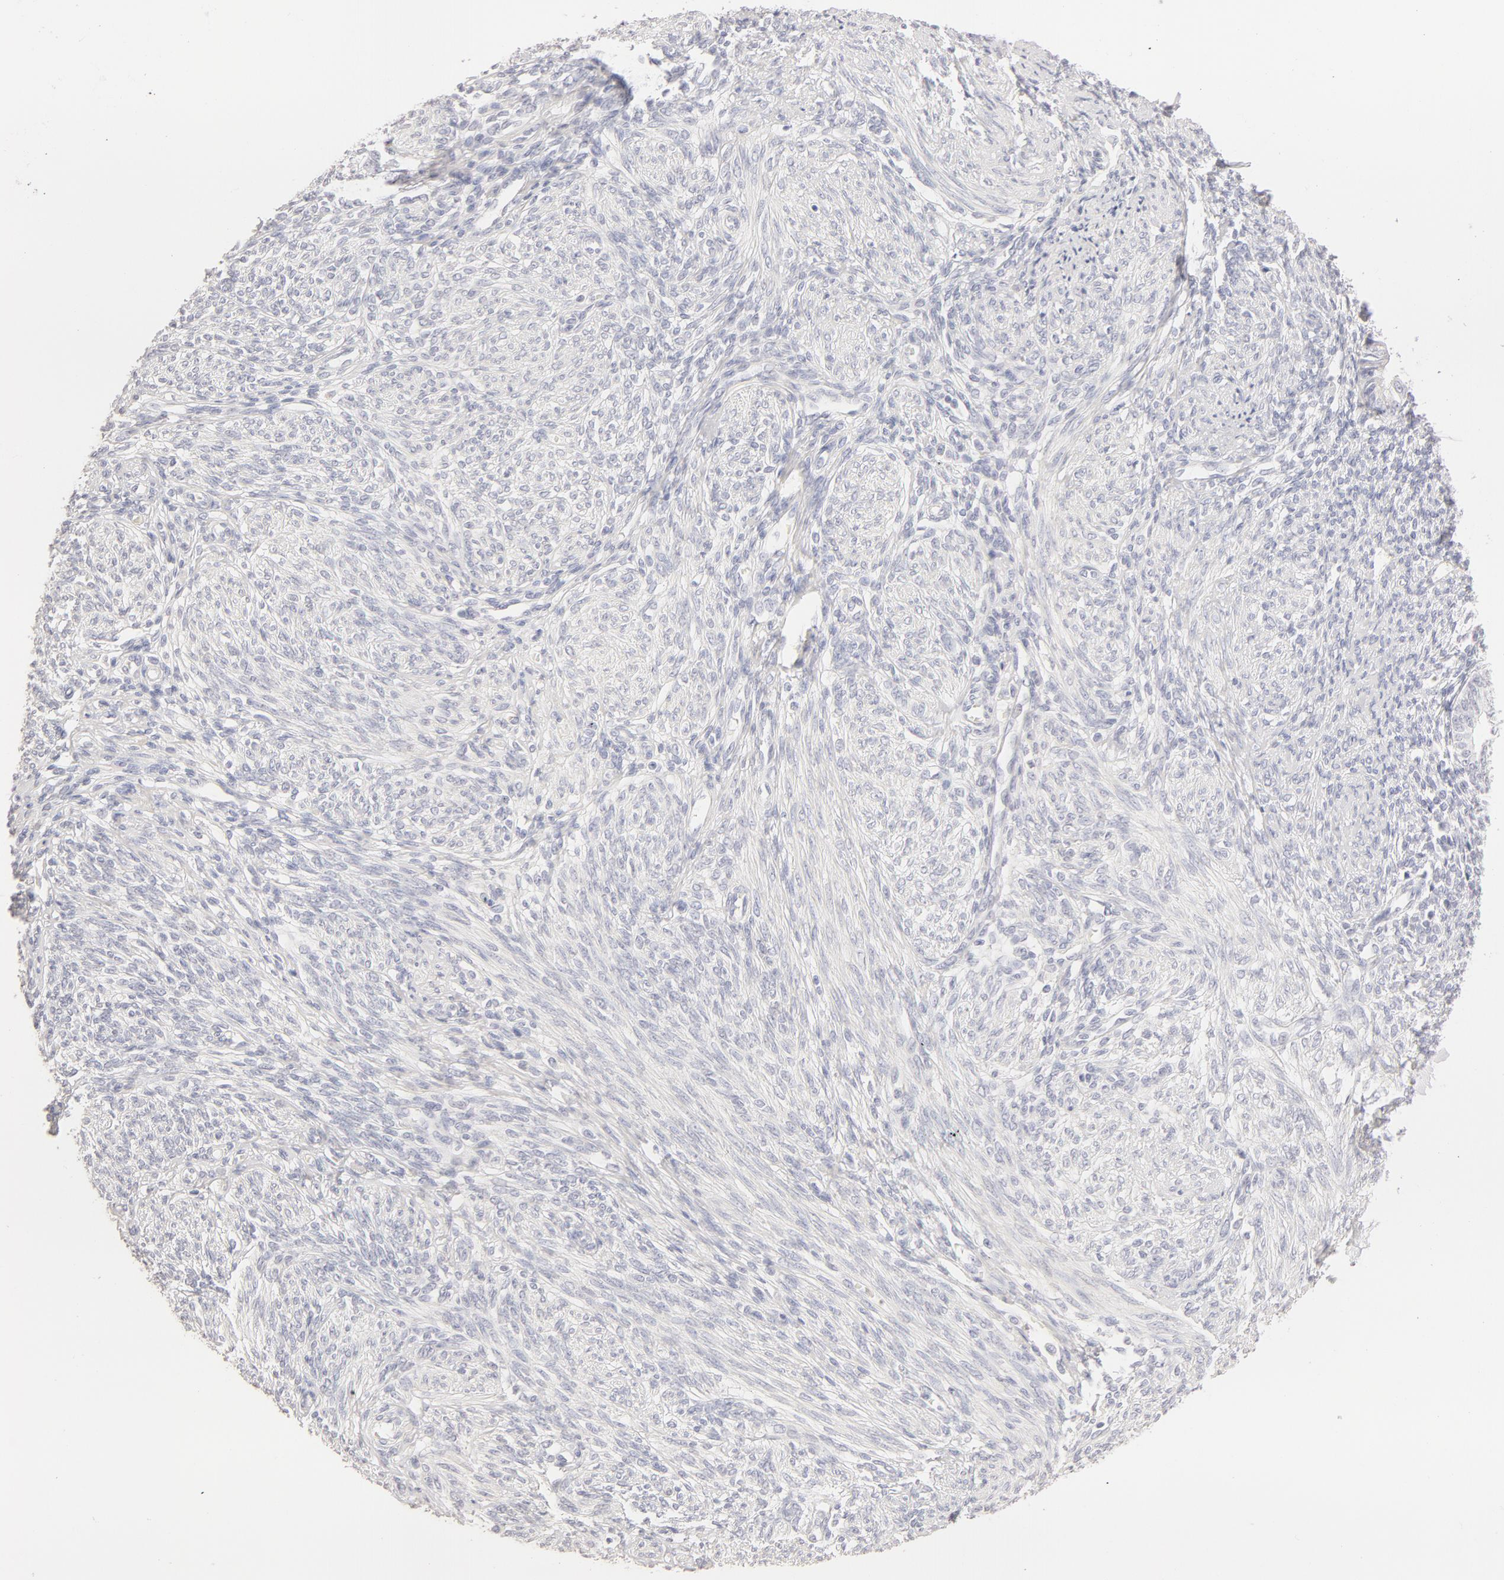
{"staining": {"intensity": "negative", "quantity": "none", "location": "none"}, "tissue": "endometrium", "cell_type": "Cells in endometrial stroma", "image_type": "normal", "snomed": [{"axis": "morphology", "description": "Normal tissue, NOS"}, {"axis": "topography", "description": "Endometrium"}], "caption": "This is a photomicrograph of immunohistochemistry (IHC) staining of unremarkable endometrium, which shows no positivity in cells in endometrial stroma.", "gene": "LGALS7B", "patient": {"sex": "female", "age": 82}}